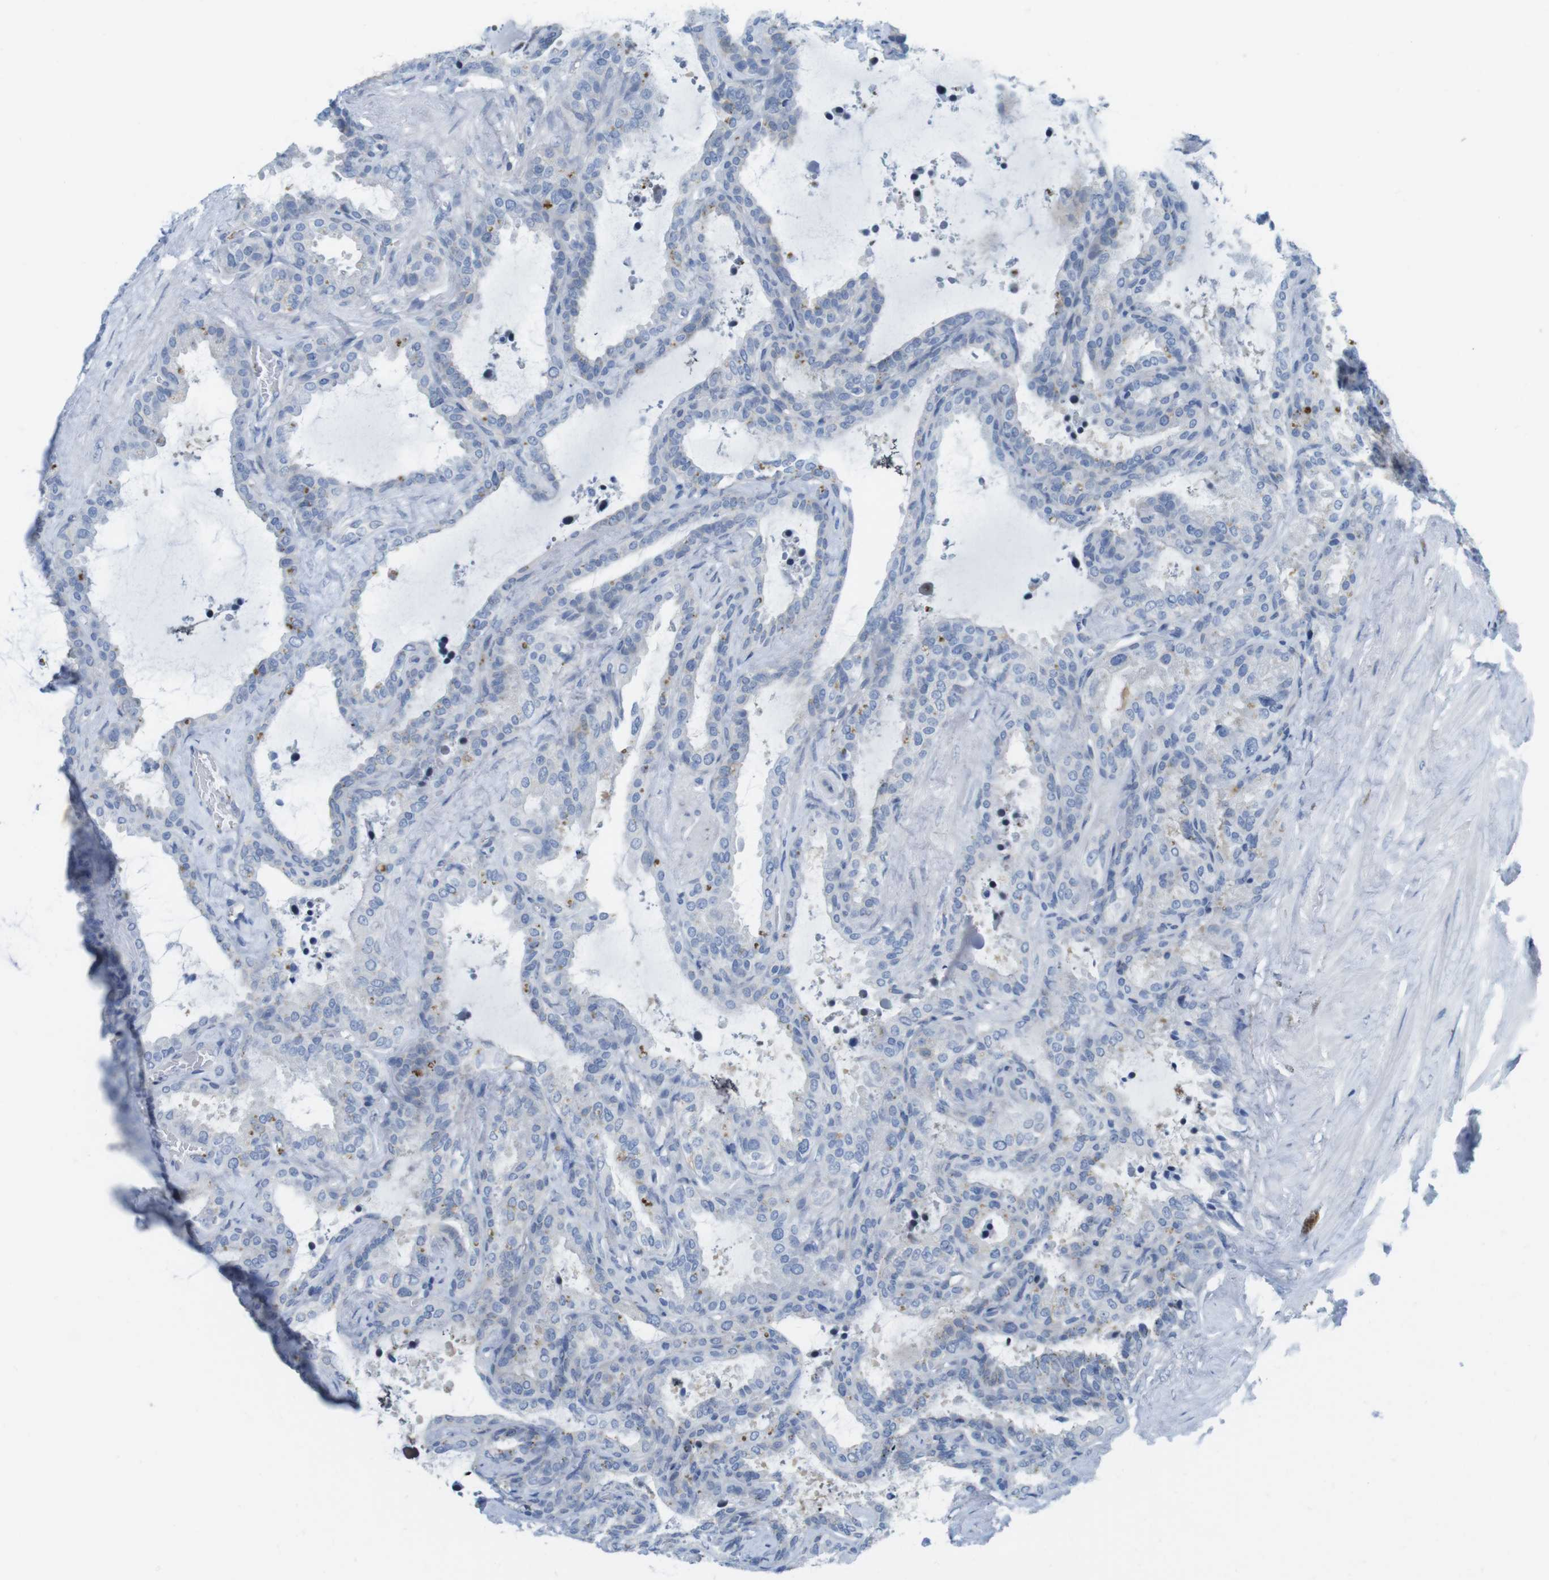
{"staining": {"intensity": "negative", "quantity": "none", "location": "none"}, "tissue": "seminal vesicle", "cell_type": "Glandular cells", "image_type": "normal", "snomed": [{"axis": "morphology", "description": "Normal tissue, NOS"}, {"axis": "topography", "description": "Seminal veicle"}], "caption": "Immunohistochemical staining of normal seminal vesicle exhibits no significant positivity in glandular cells. (Immunohistochemistry, brightfield microscopy, high magnification).", "gene": "CASP2", "patient": {"sex": "male", "age": 46}}